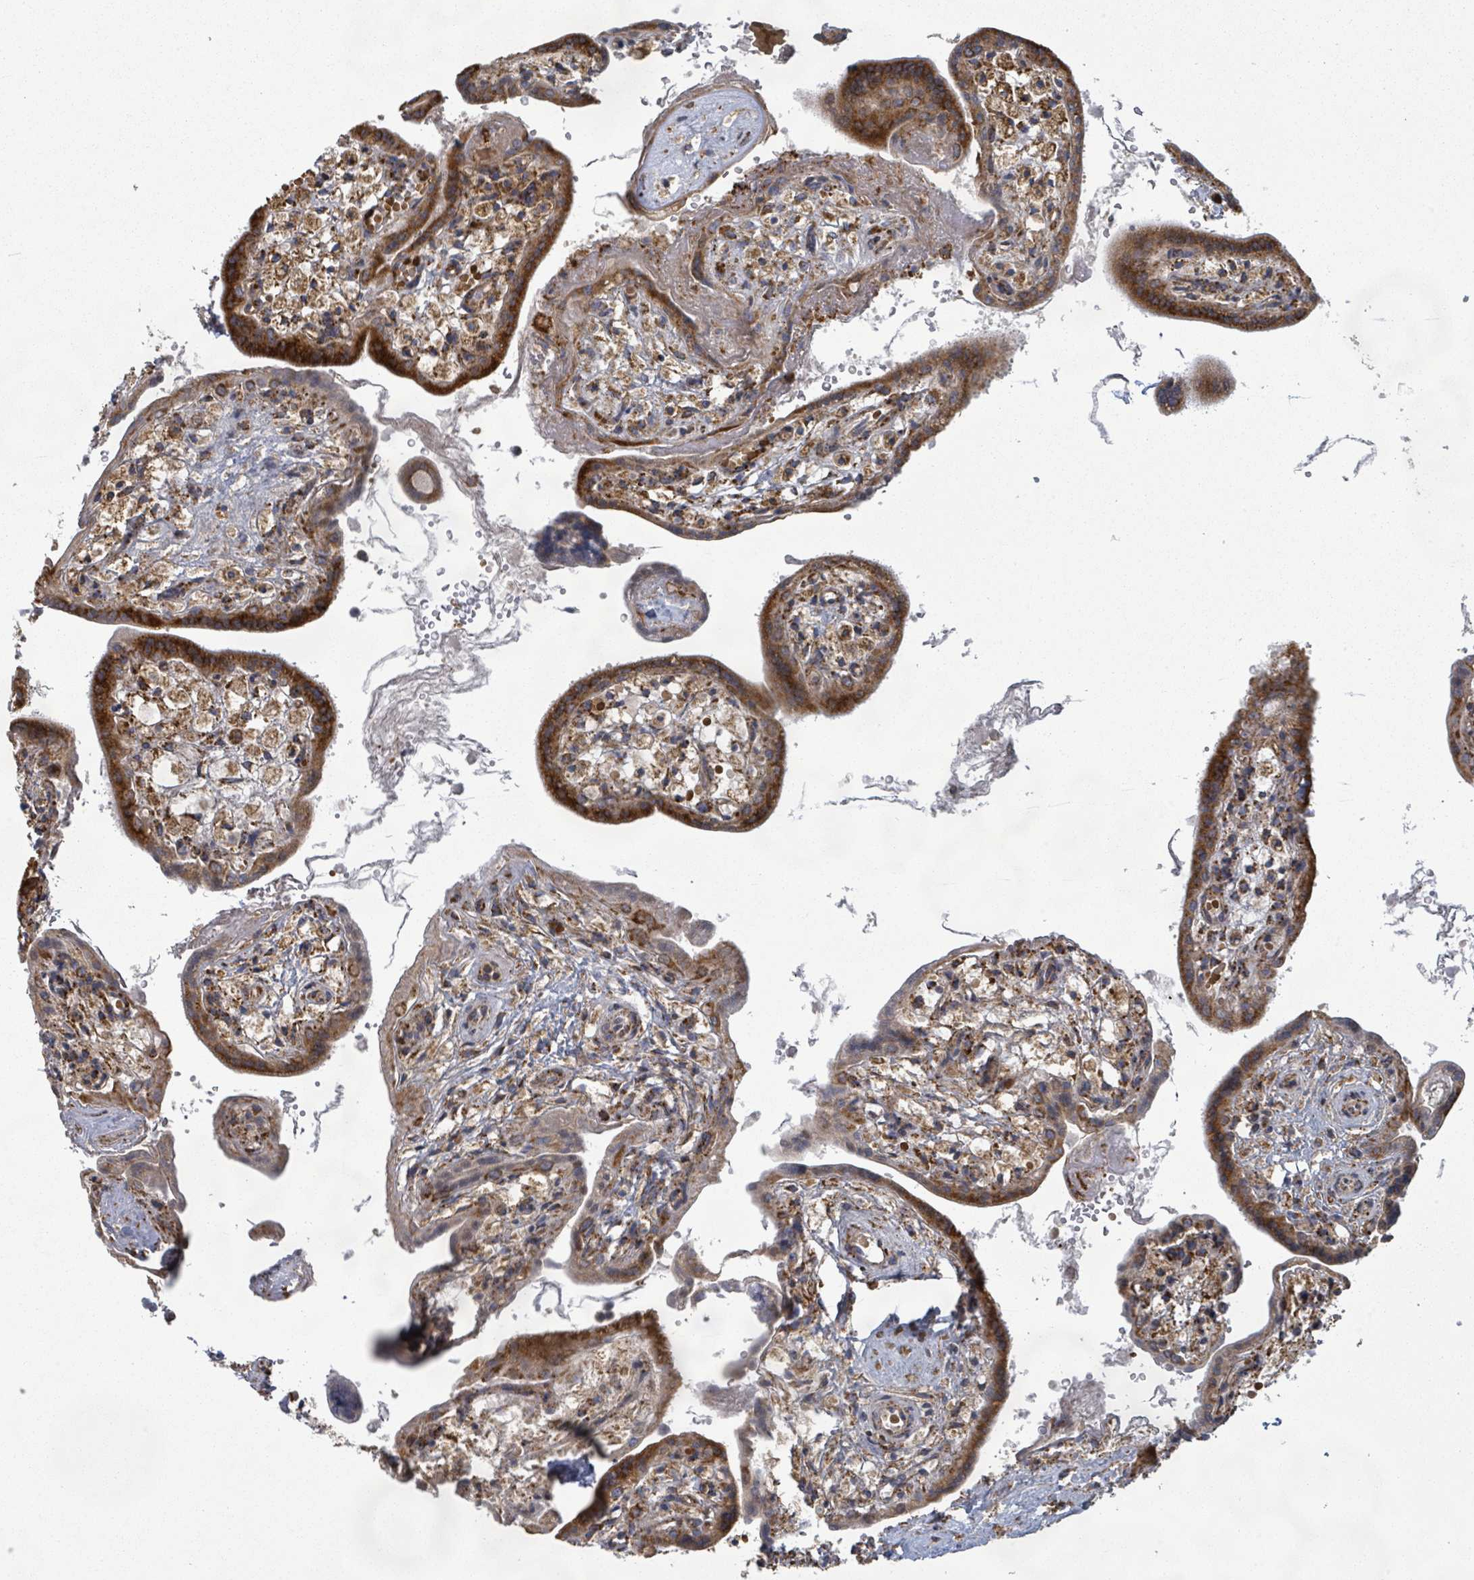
{"staining": {"intensity": "strong", "quantity": "25%-75%", "location": "cytoplasmic/membranous"}, "tissue": "placenta", "cell_type": "Trophoblastic cells", "image_type": "normal", "snomed": [{"axis": "morphology", "description": "Normal tissue, NOS"}, {"axis": "topography", "description": "Placenta"}], "caption": "Trophoblastic cells demonstrate high levels of strong cytoplasmic/membranous staining in approximately 25%-75% of cells in benign placenta. The staining was performed using DAB (3,3'-diaminobenzidine), with brown indicating positive protein expression. Nuclei are stained blue with hematoxylin.", "gene": "SHROOM2", "patient": {"sex": "female", "age": 37}}